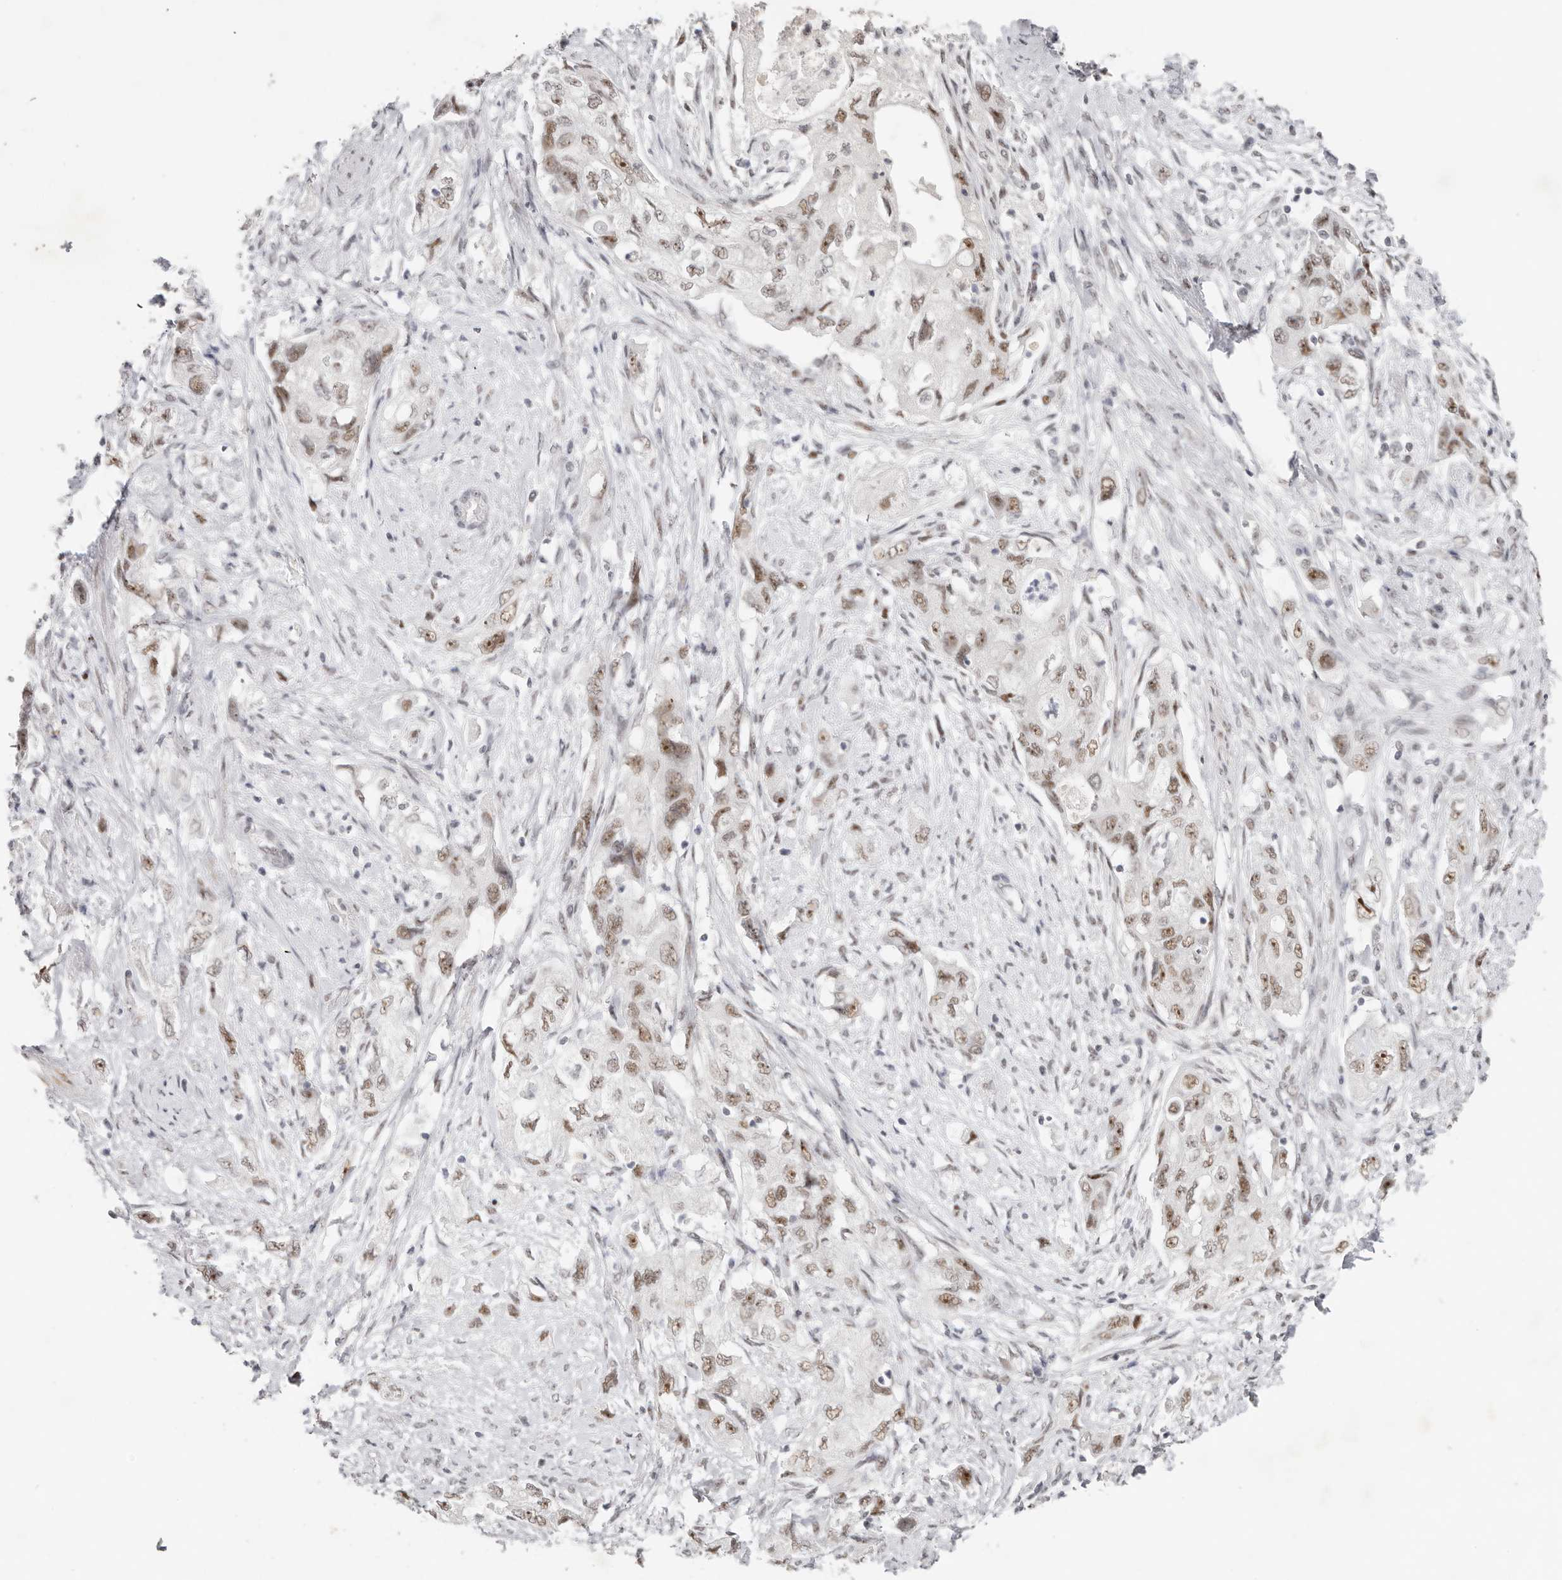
{"staining": {"intensity": "moderate", "quantity": ">75%", "location": "nuclear"}, "tissue": "pancreatic cancer", "cell_type": "Tumor cells", "image_type": "cancer", "snomed": [{"axis": "morphology", "description": "Adenocarcinoma, NOS"}, {"axis": "topography", "description": "Pancreas"}], "caption": "Tumor cells reveal medium levels of moderate nuclear expression in approximately >75% of cells in human adenocarcinoma (pancreatic).", "gene": "LARP7", "patient": {"sex": "female", "age": 73}}